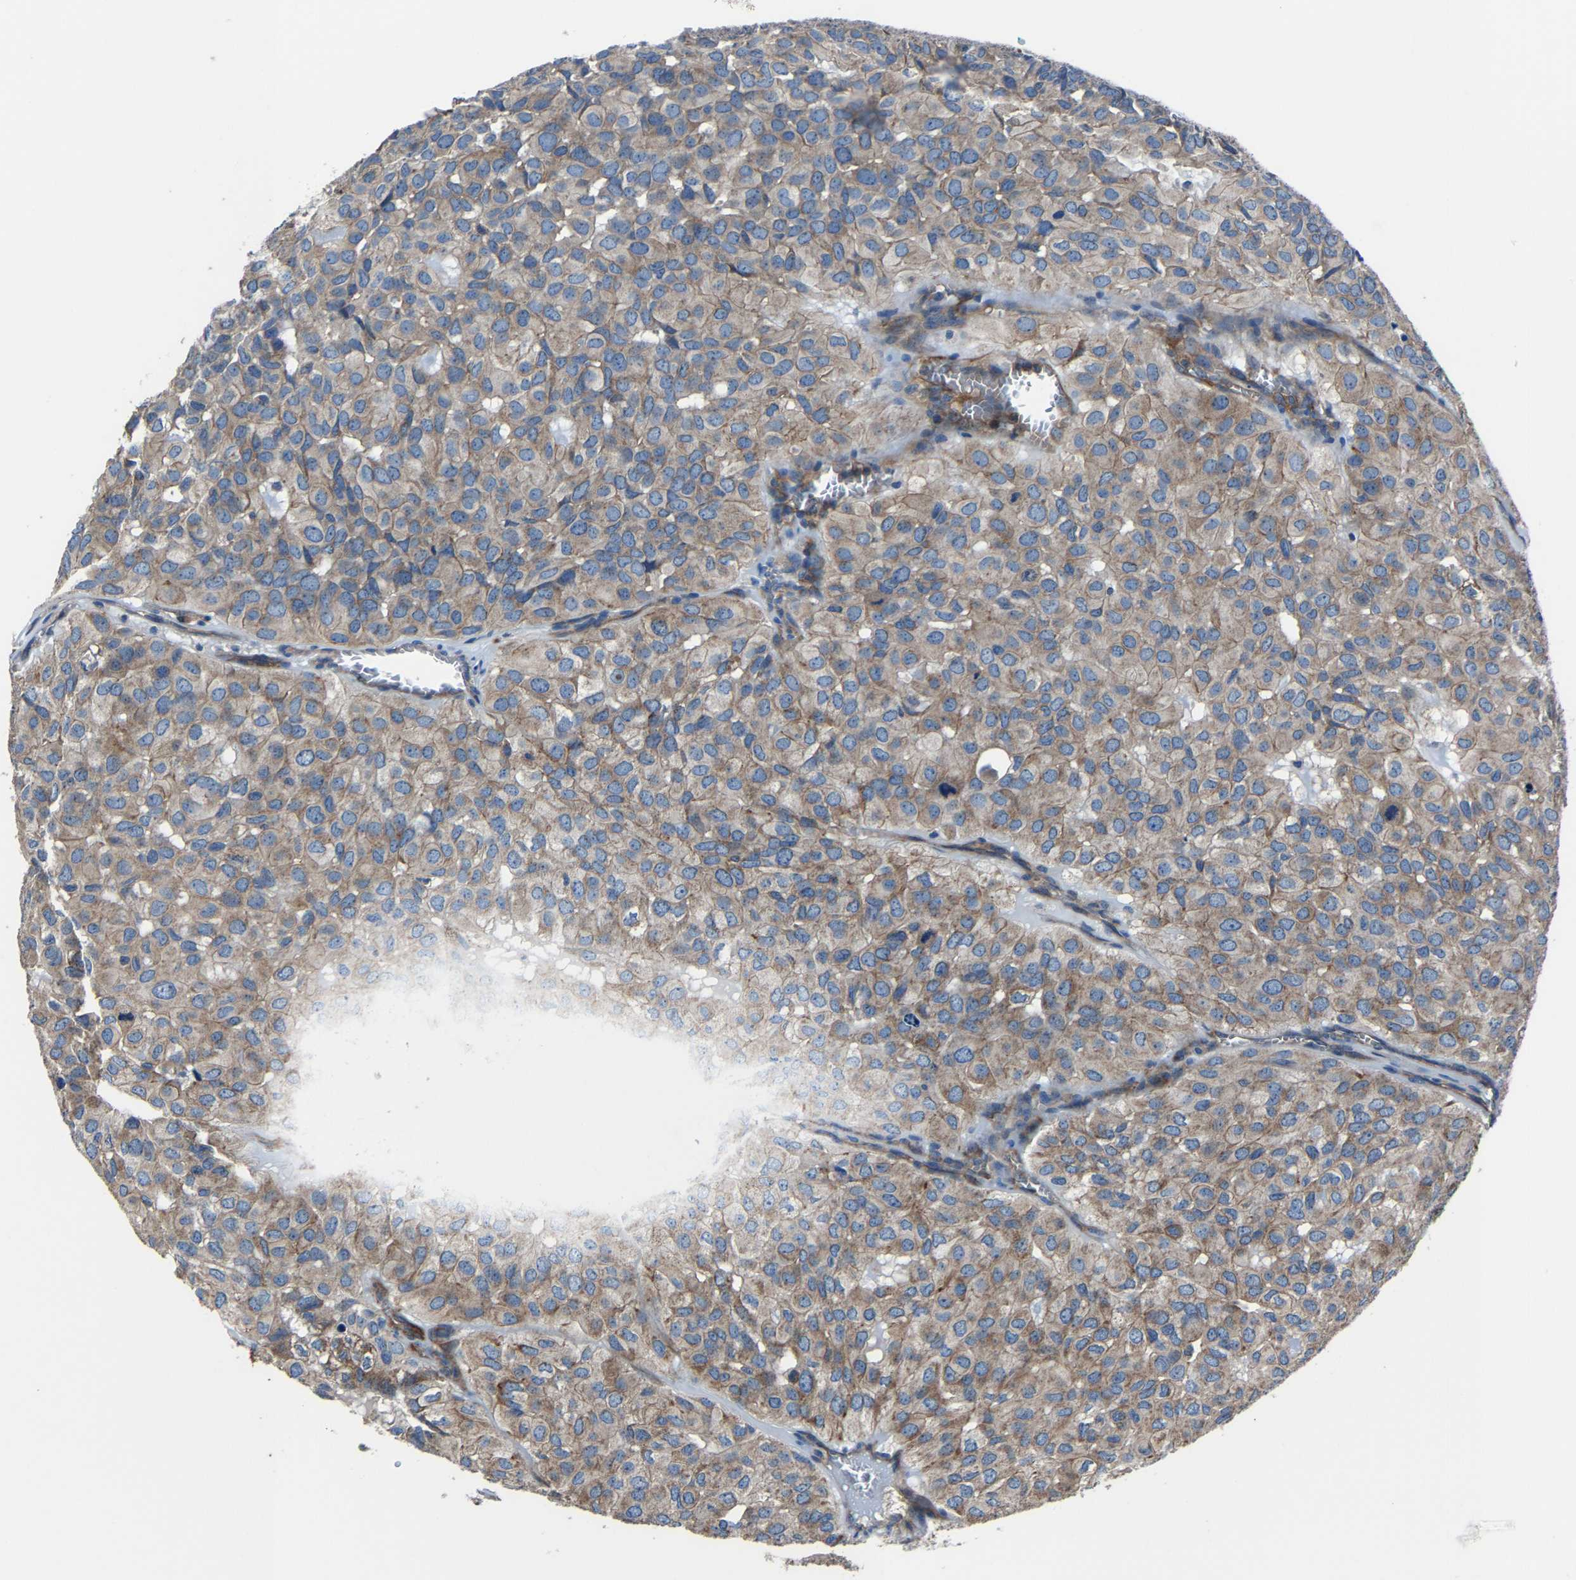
{"staining": {"intensity": "moderate", "quantity": ">75%", "location": "cytoplasmic/membranous"}, "tissue": "head and neck cancer", "cell_type": "Tumor cells", "image_type": "cancer", "snomed": [{"axis": "morphology", "description": "Adenocarcinoma, NOS"}, {"axis": "topography", "description": "Salivary gland, NOS"}, {"axis": "topography", "description": "Head-Neck"}], "caption": "Adenocarcinoma (head and neck) was stained to show a protein in brown. There is medium levels of moderate cytoplasmic/membranous positivity in approximately >75% of tumor cells. Nuclei are stained in blue.", "gene": "KIAA1958", "patient": {"sex": "female", "age": 76}}